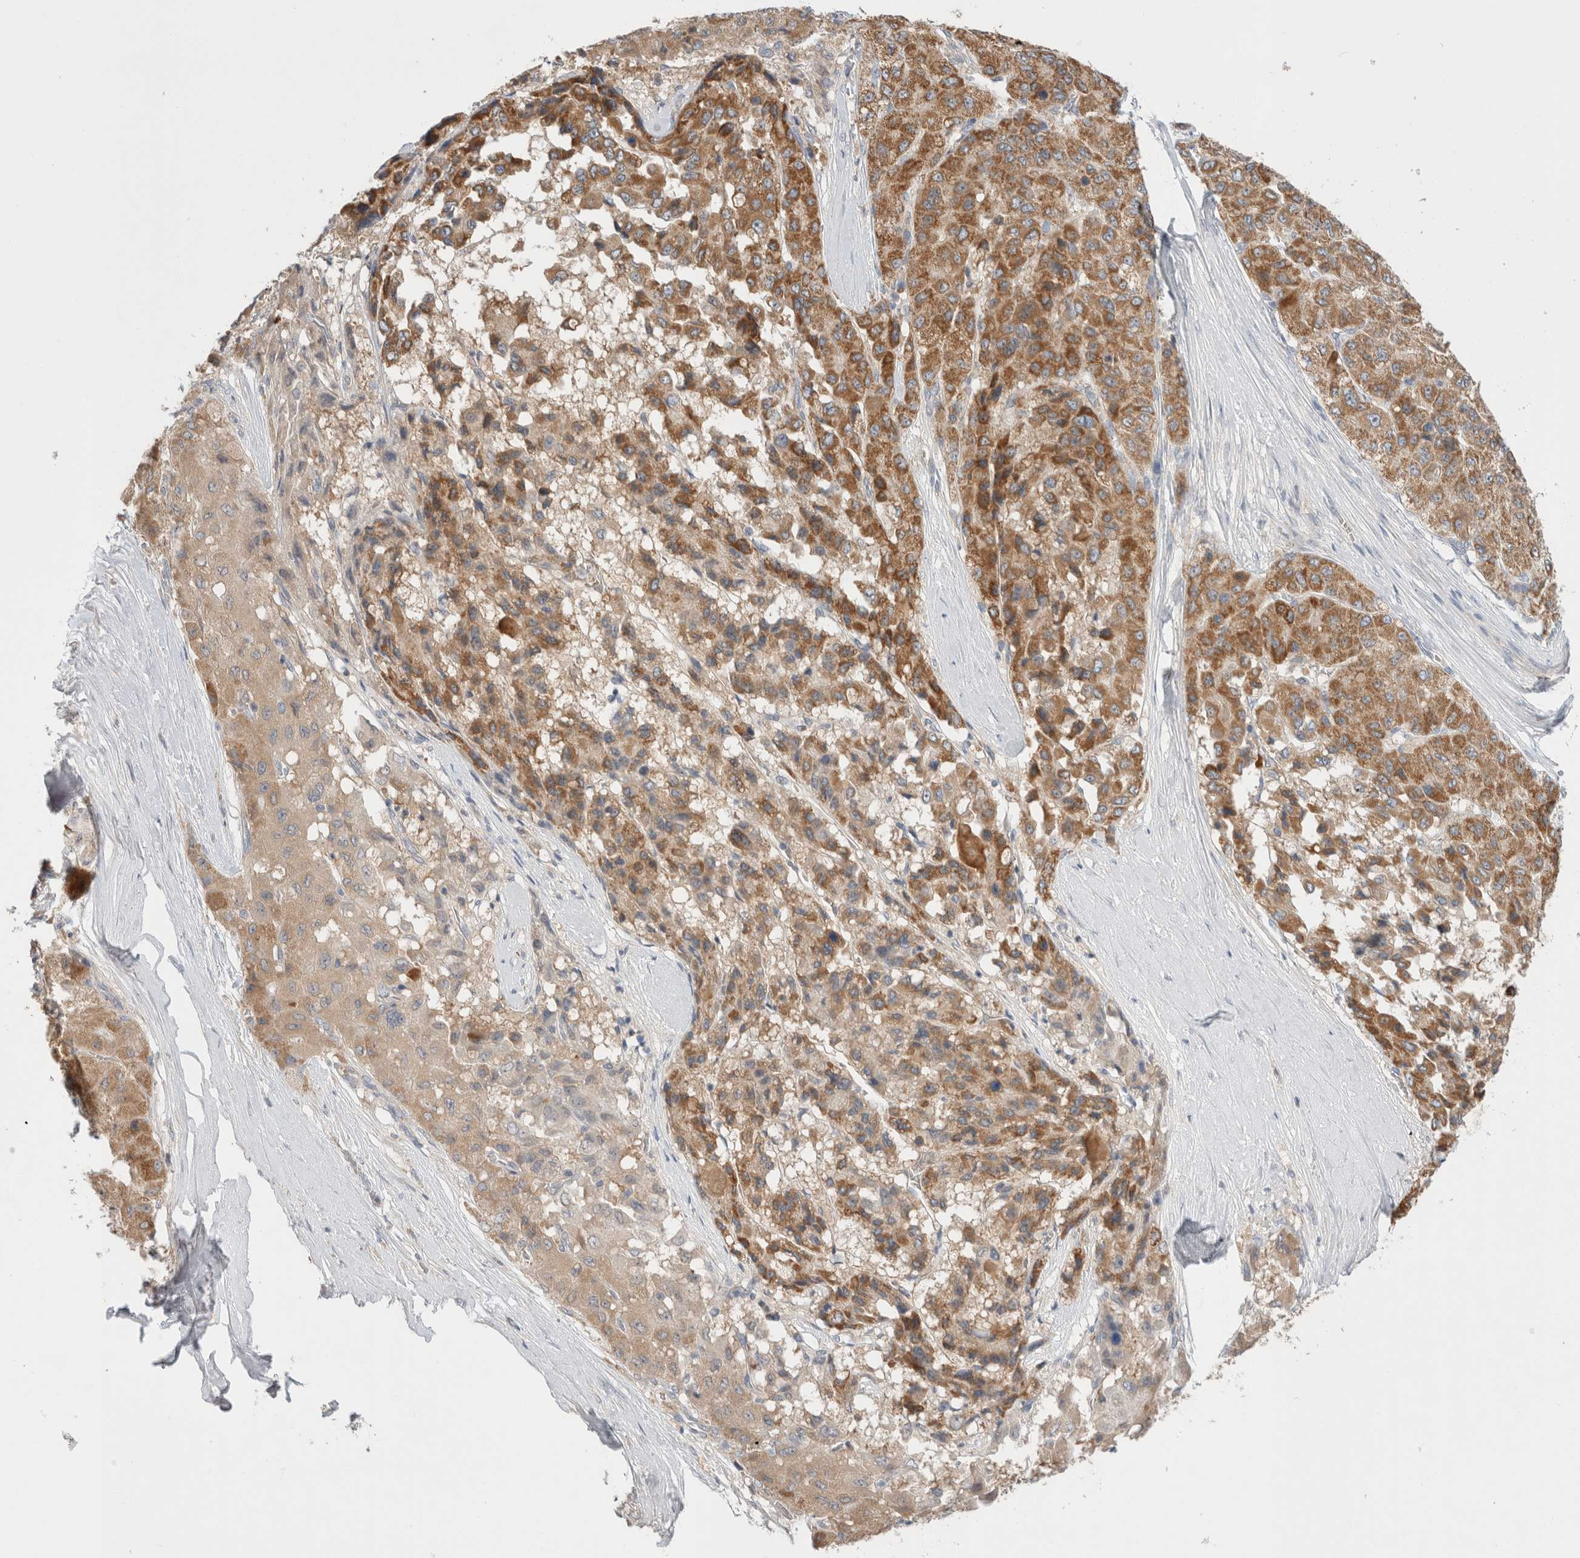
{"staining": {"intensity": "moderate", "quantity": ">75%", "location": "cytoplasmic/membranous"}, "tissue": "liver cancer", "cell_type": "Tumor cells", "image_type": "cancer", "snomed": [{"axis": "morphology", "description": "Carcinoma, Hepatocellular, NOS"}, {"axis": "topography", "description": "Liver"}], "caption": "DAB immunohistochemical staining of human hepatocellular carcinoma (liver) reveals moderate cytoplasmic/membranous protein staining in approximately >75% of tumor cells.", "gene": "NDOR1", "patient": {"sex": "male", "age": 80}}